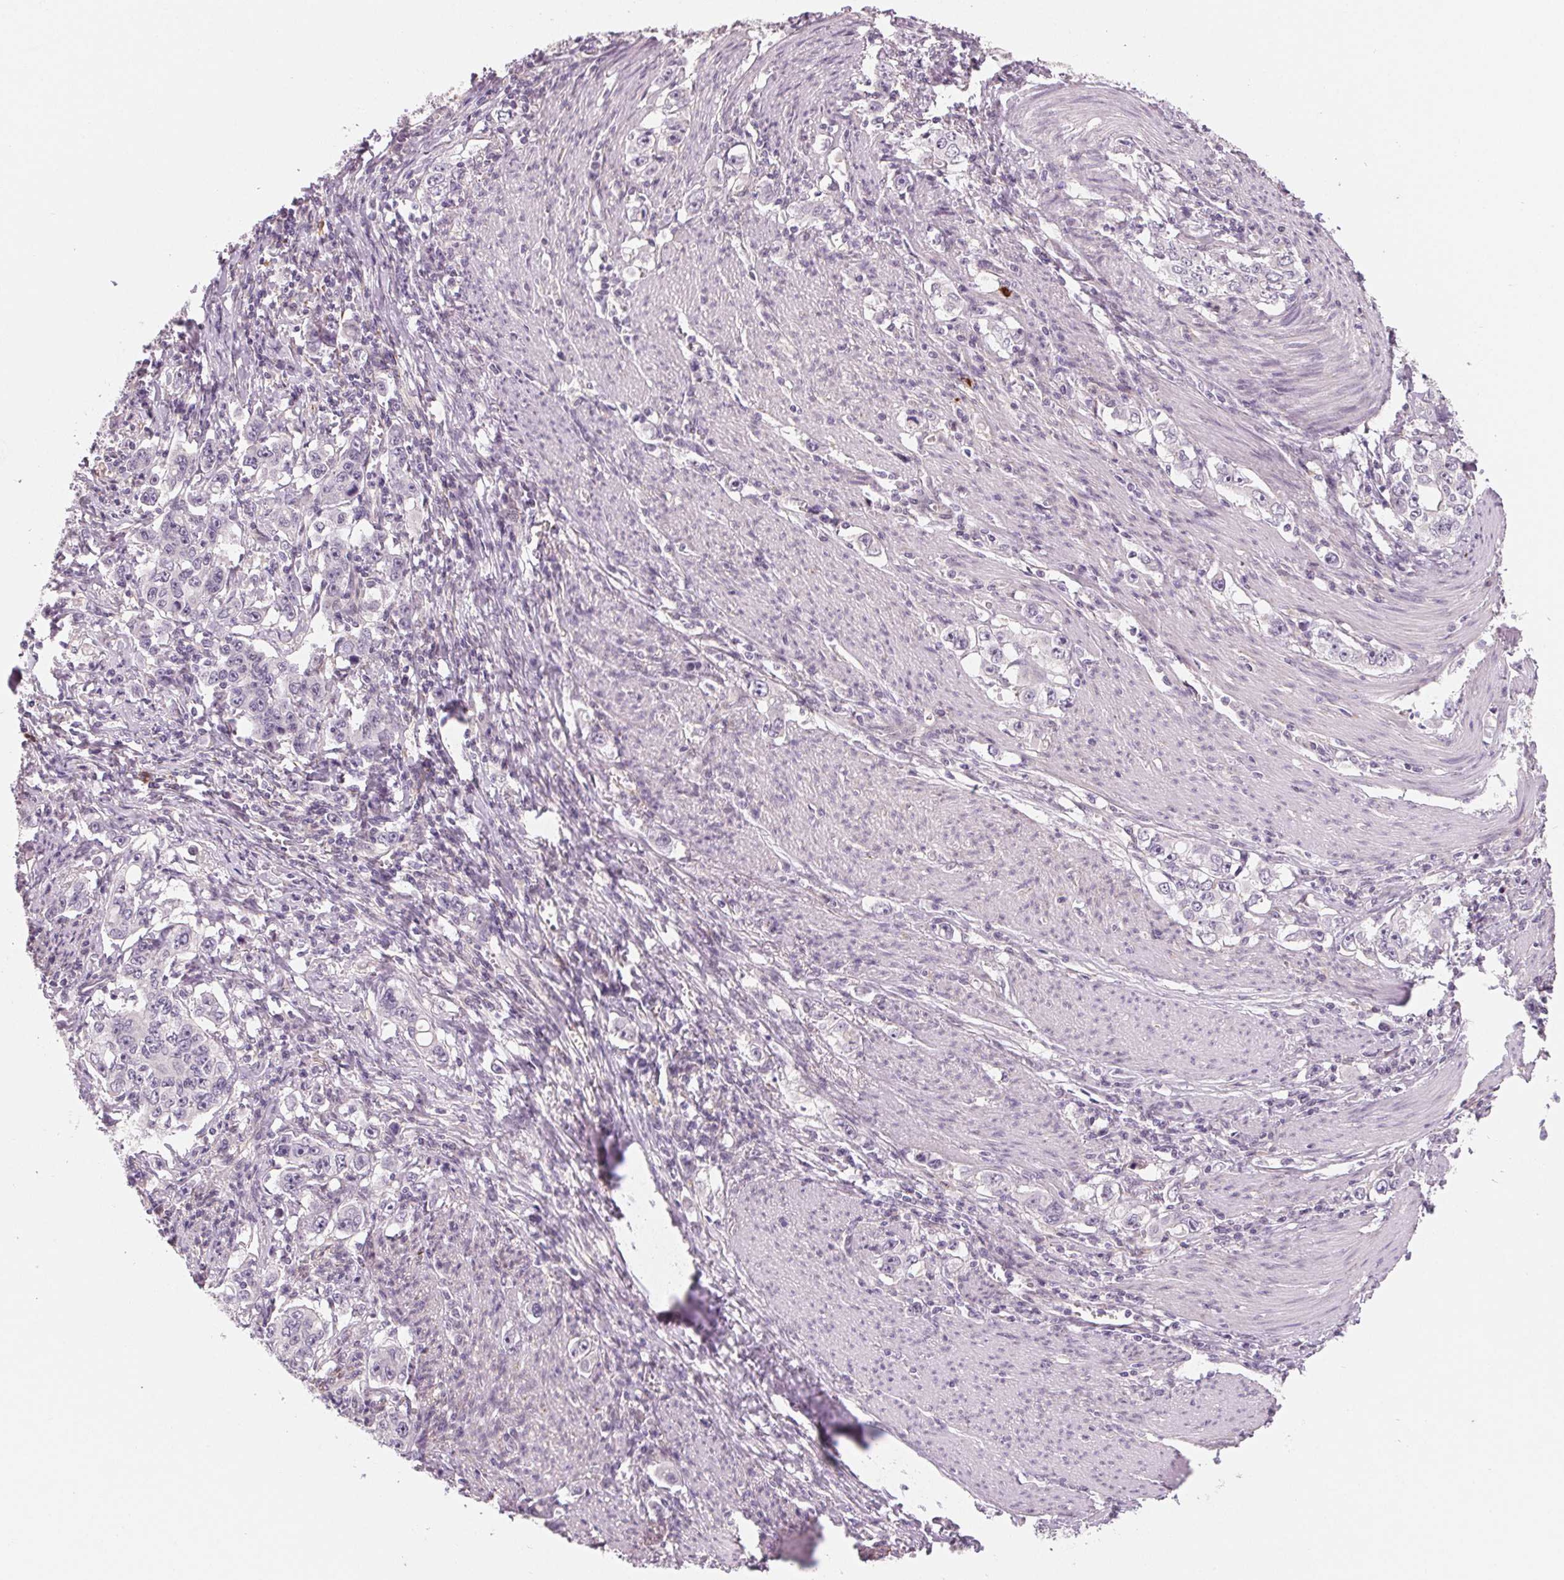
{"staining": {"intensity": "negative", "quantity": "none", "location": "none"}, "tissue": "stomach cancer", "cell_type": "Tumor cells", "image_type": "cancer", "snomed": [{"axis": "morphology", "description": "Adenocarcinoma, NOS"}, {"axis": "topography", "description": "Stomach, lower"}], "caption": "Micrograph shows no significant protein positivity in tumor cells of stomach cancer (adenocarcinoma). Brightfield microscopy of immunohistochemistry stained with DAB (3,3'-diaminobenzidine) (brown) and hematoxylin (blue), captured at high magnification.", "gene": "CFC1", "patient": {"sex": "female", "age": 72}}